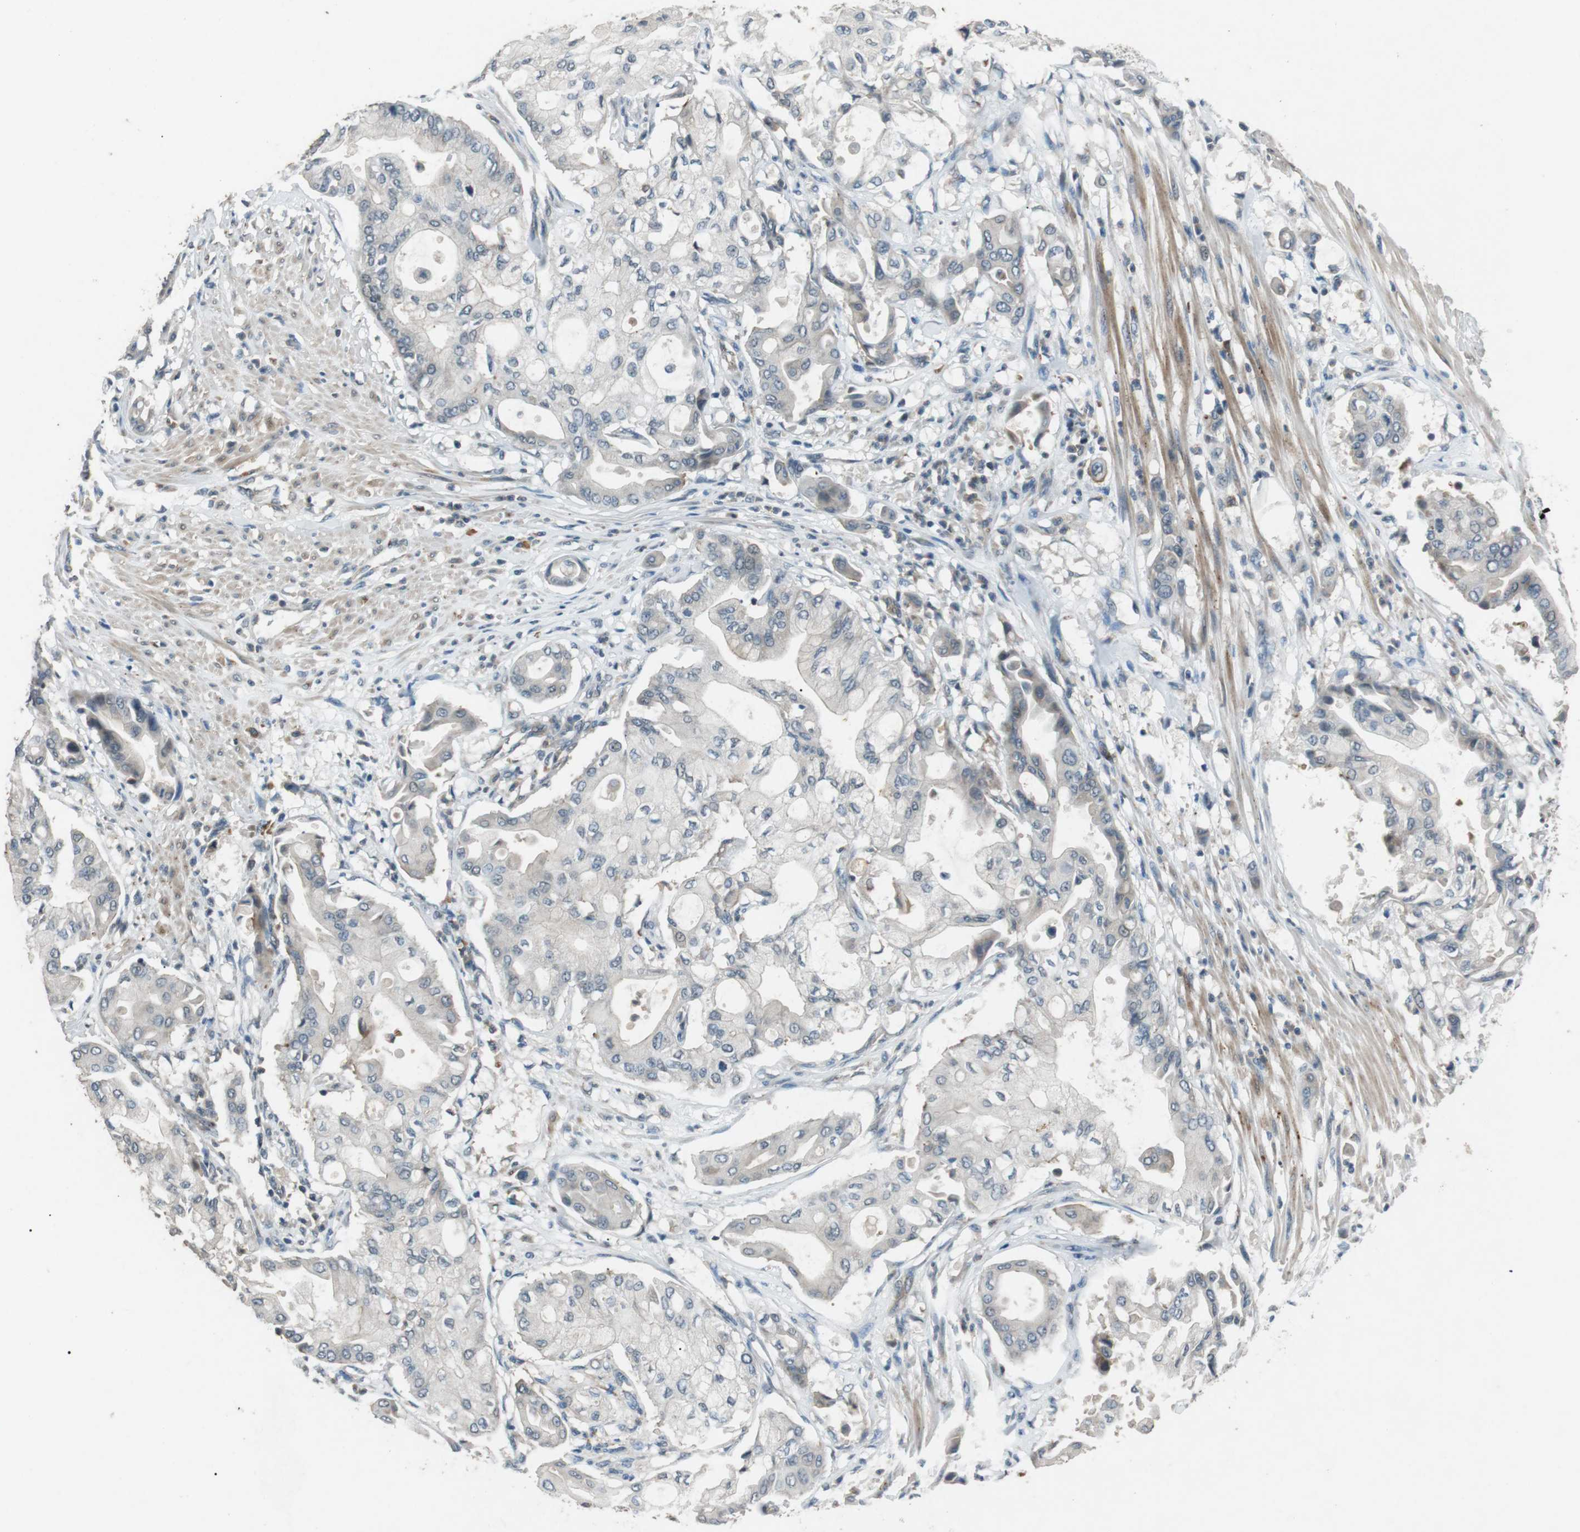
{"staining": {"intensity": "negative", "quantity": "none", "location": "none"}, "tissue": "pancreatic cancer", "cell_type": "Tumor cells", "image_type": "cancer", "snomed": [{"axis": "morphology", "description": "Adenocarcinoma, NOS"}, {"axis": "morphology", "description": "Adenocarcinoma, metastatic, NOS"}, {"axis": "topography", "description": "Lymph node"}, {"axis": "topography", "description": "Pancreas"}, {"axis": "topography", "description": "Duodenum"}], "caption": "Pancreatic cancer (adenocarcinoma) was stained to show a protein in brown. There is no significant positivity in tumor cells.", "gene": "NEK7", "patient": {"sex": "female", "age": 64}}